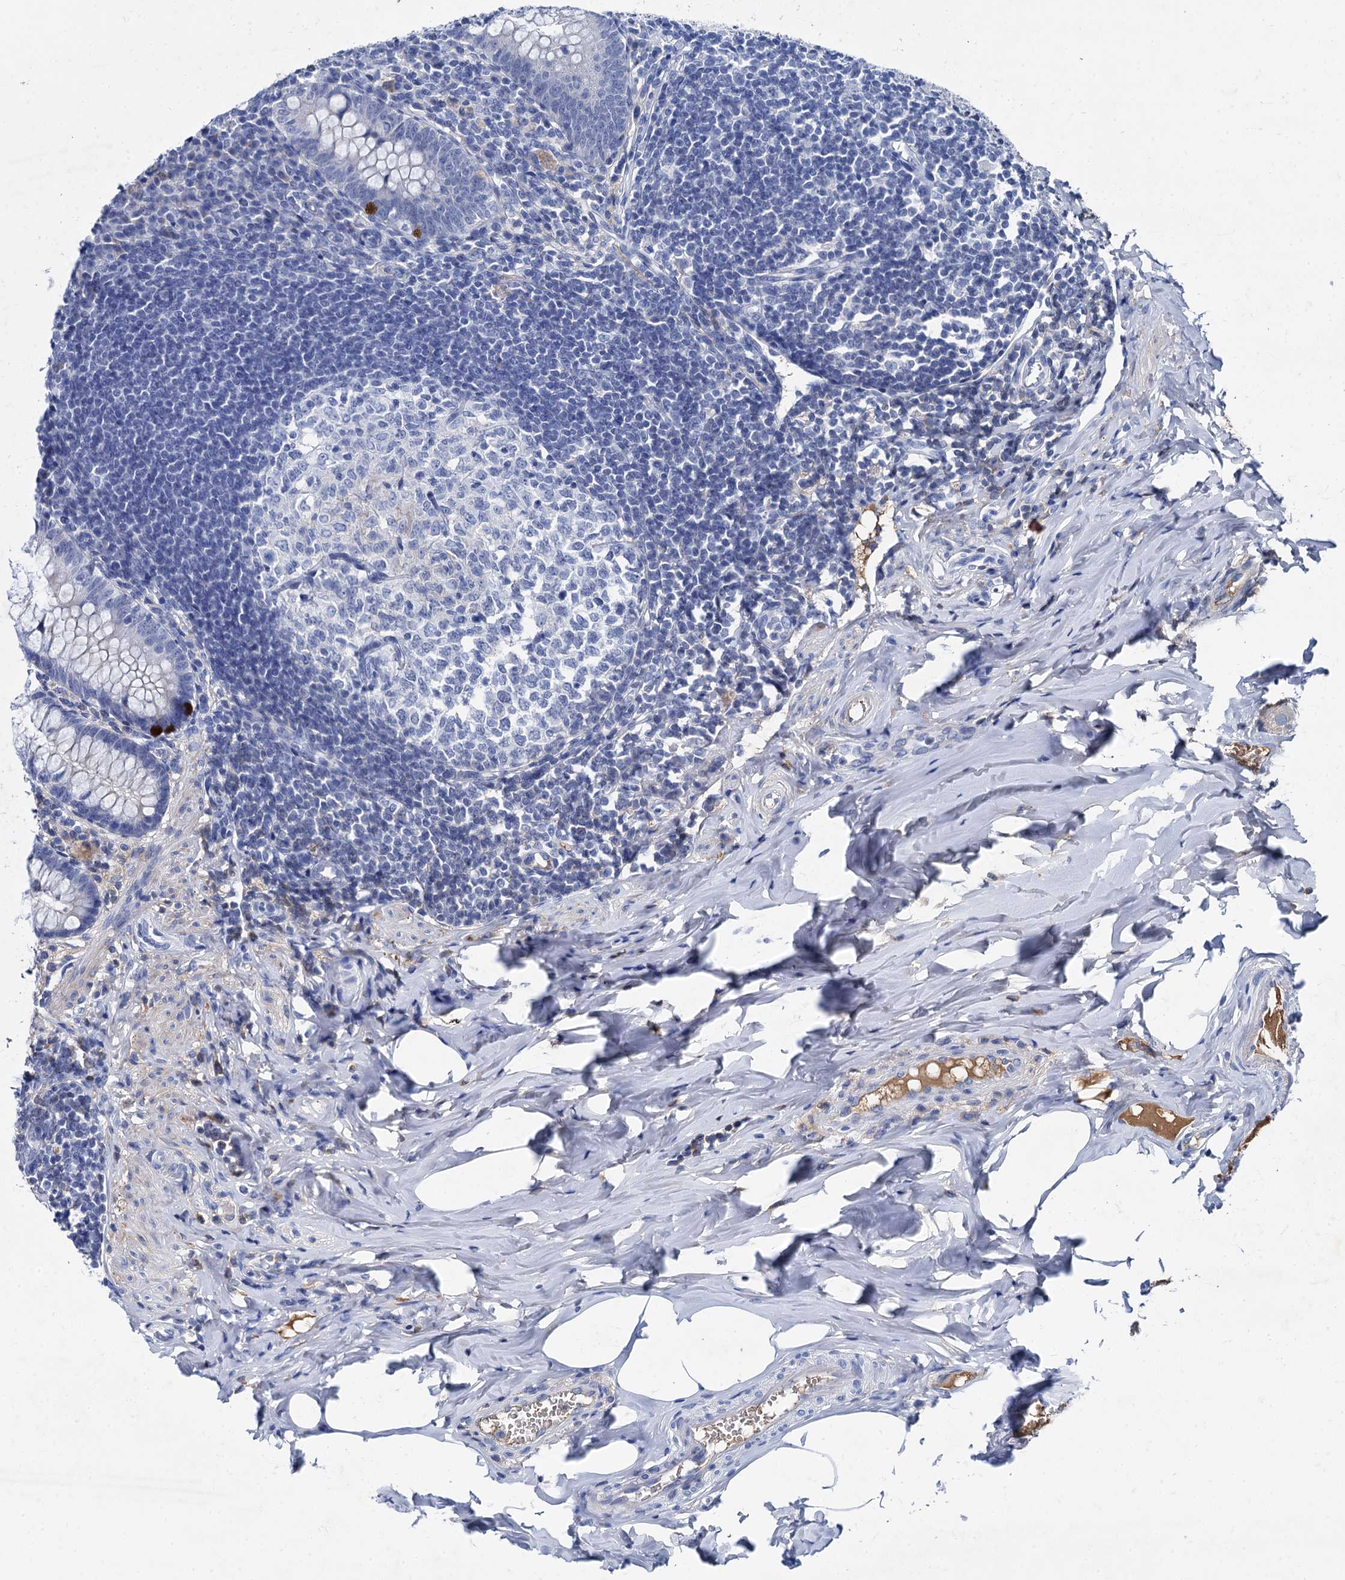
{"staining": {"intensity": "strong", "quantity": "<25%", "location": "cytoplasmic/membranous"}, "tissue": "appendix", "cell_type": "Glandular cells", "image_type": "normal", "snomed": [{"axis": "morphology", "description": "Normal tissue, NOS"}, {"axis": "topography", "description": "Appendix"}], "caption": "Immunohistochemistry (IHC) of benign human appendix reveals medium levels of strong cytoplasmic/membranous staining in about <25% of glandular cells.", "gene": "TMEM72", "patient": {"sex": "female", "age": 33}}